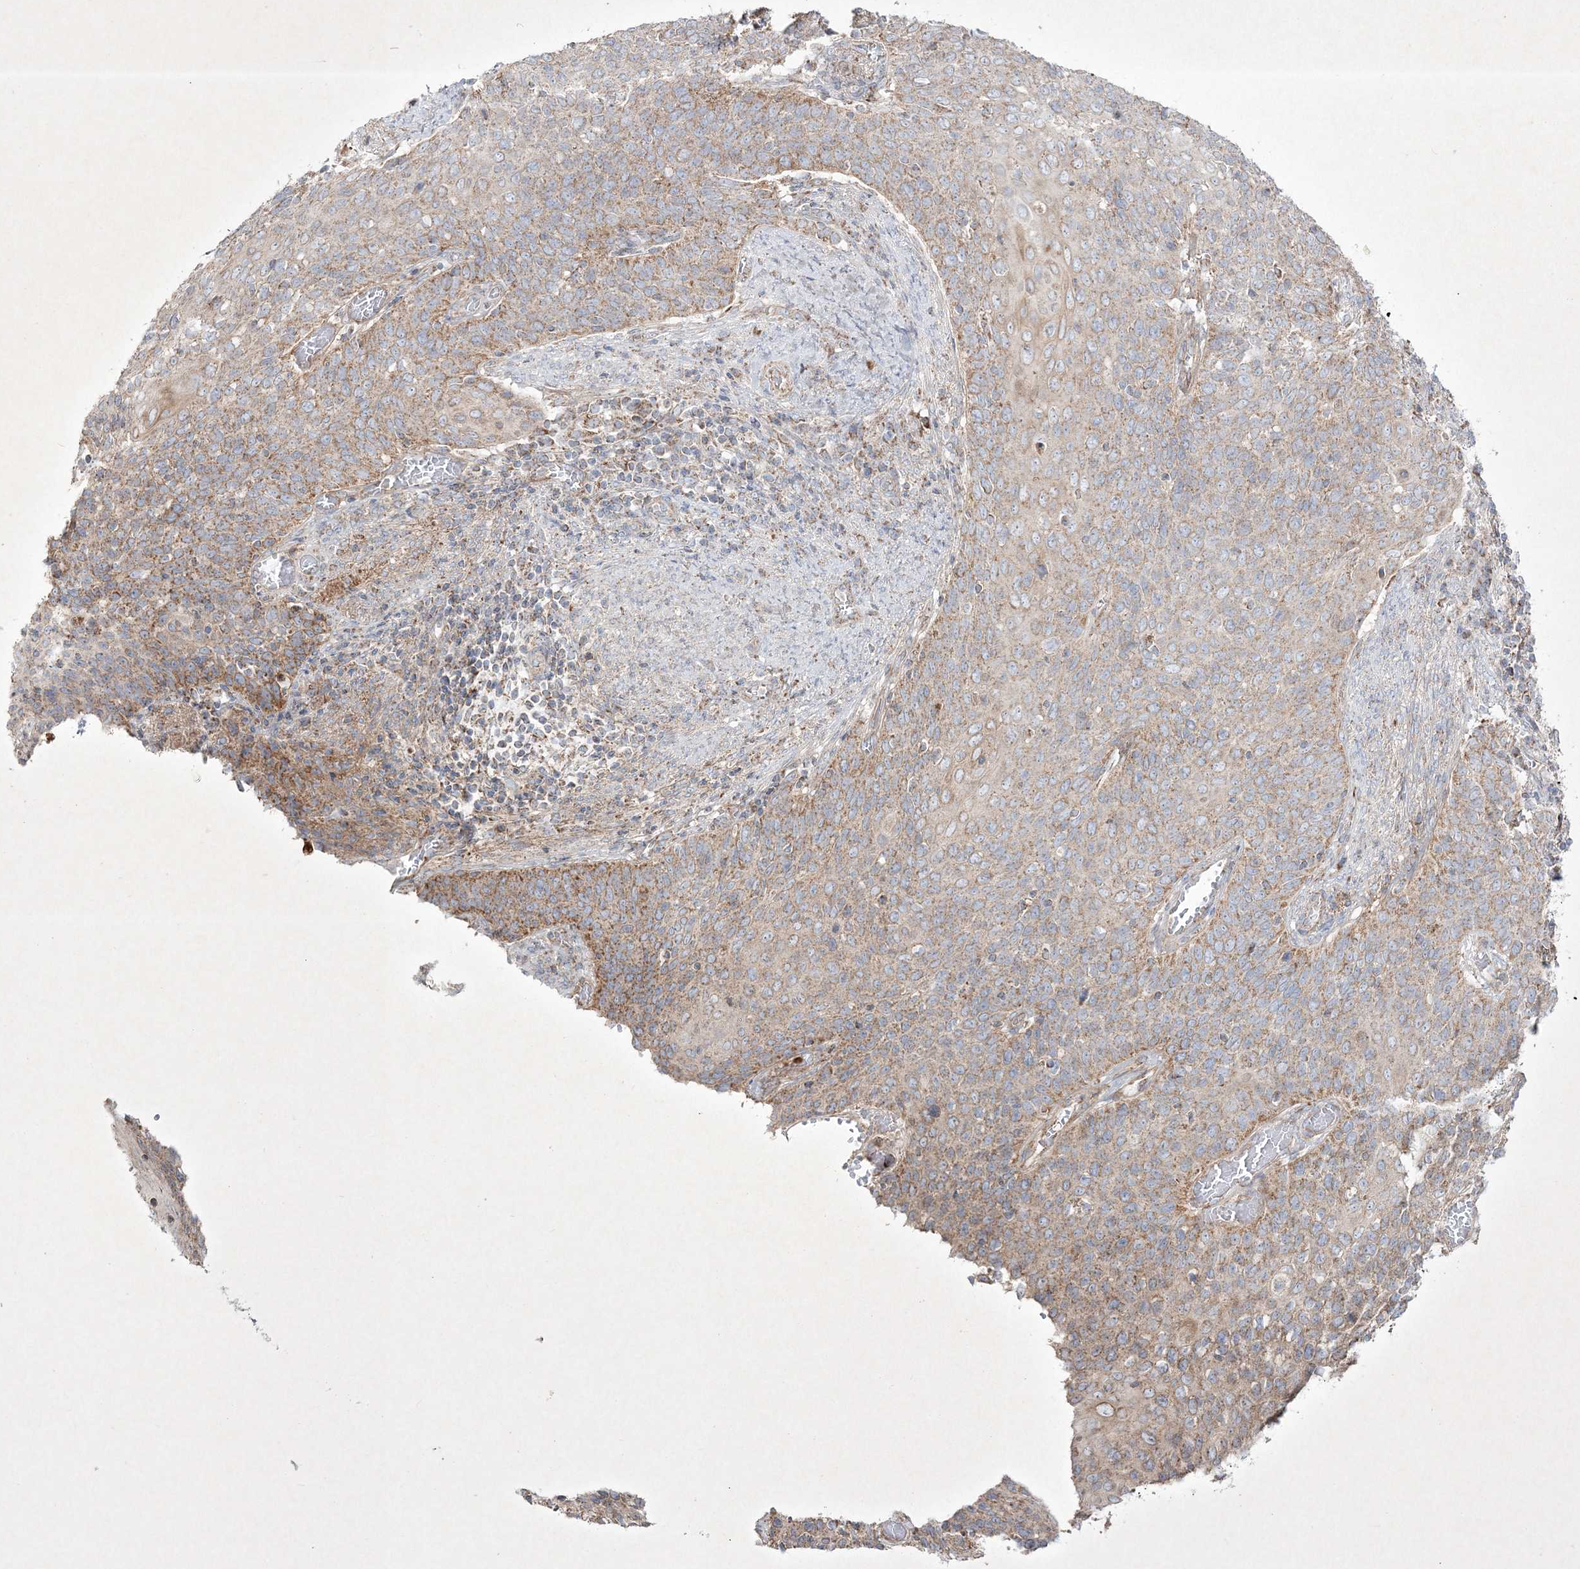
{"staining": {"intensity": "weak", "quantity": ">75%", "location": "cytoplasmic/membranous"}, "tissue": "cervical cancer", "cell_type": "Tumor cells", "image_type": "cancer", "snomed": [{"axis": "morphology", "description": "Squamous cell carcinoma, NOS"}, {"axis": "topography", "description": "Cervix"}], "caption": "Immunohistochemistry (IHC) image of neoplastic tissue: cervical cancer (squamous cell carcinoma) stained using IHC reveals low levels of weak protein expression localized specifically in the cytoplasmic/membranous of tumor cells, appearing as a cytoplasmic/membranous brown color.", "gene": "RICTOR", "patient": {"sex": "female", "age": 39}}